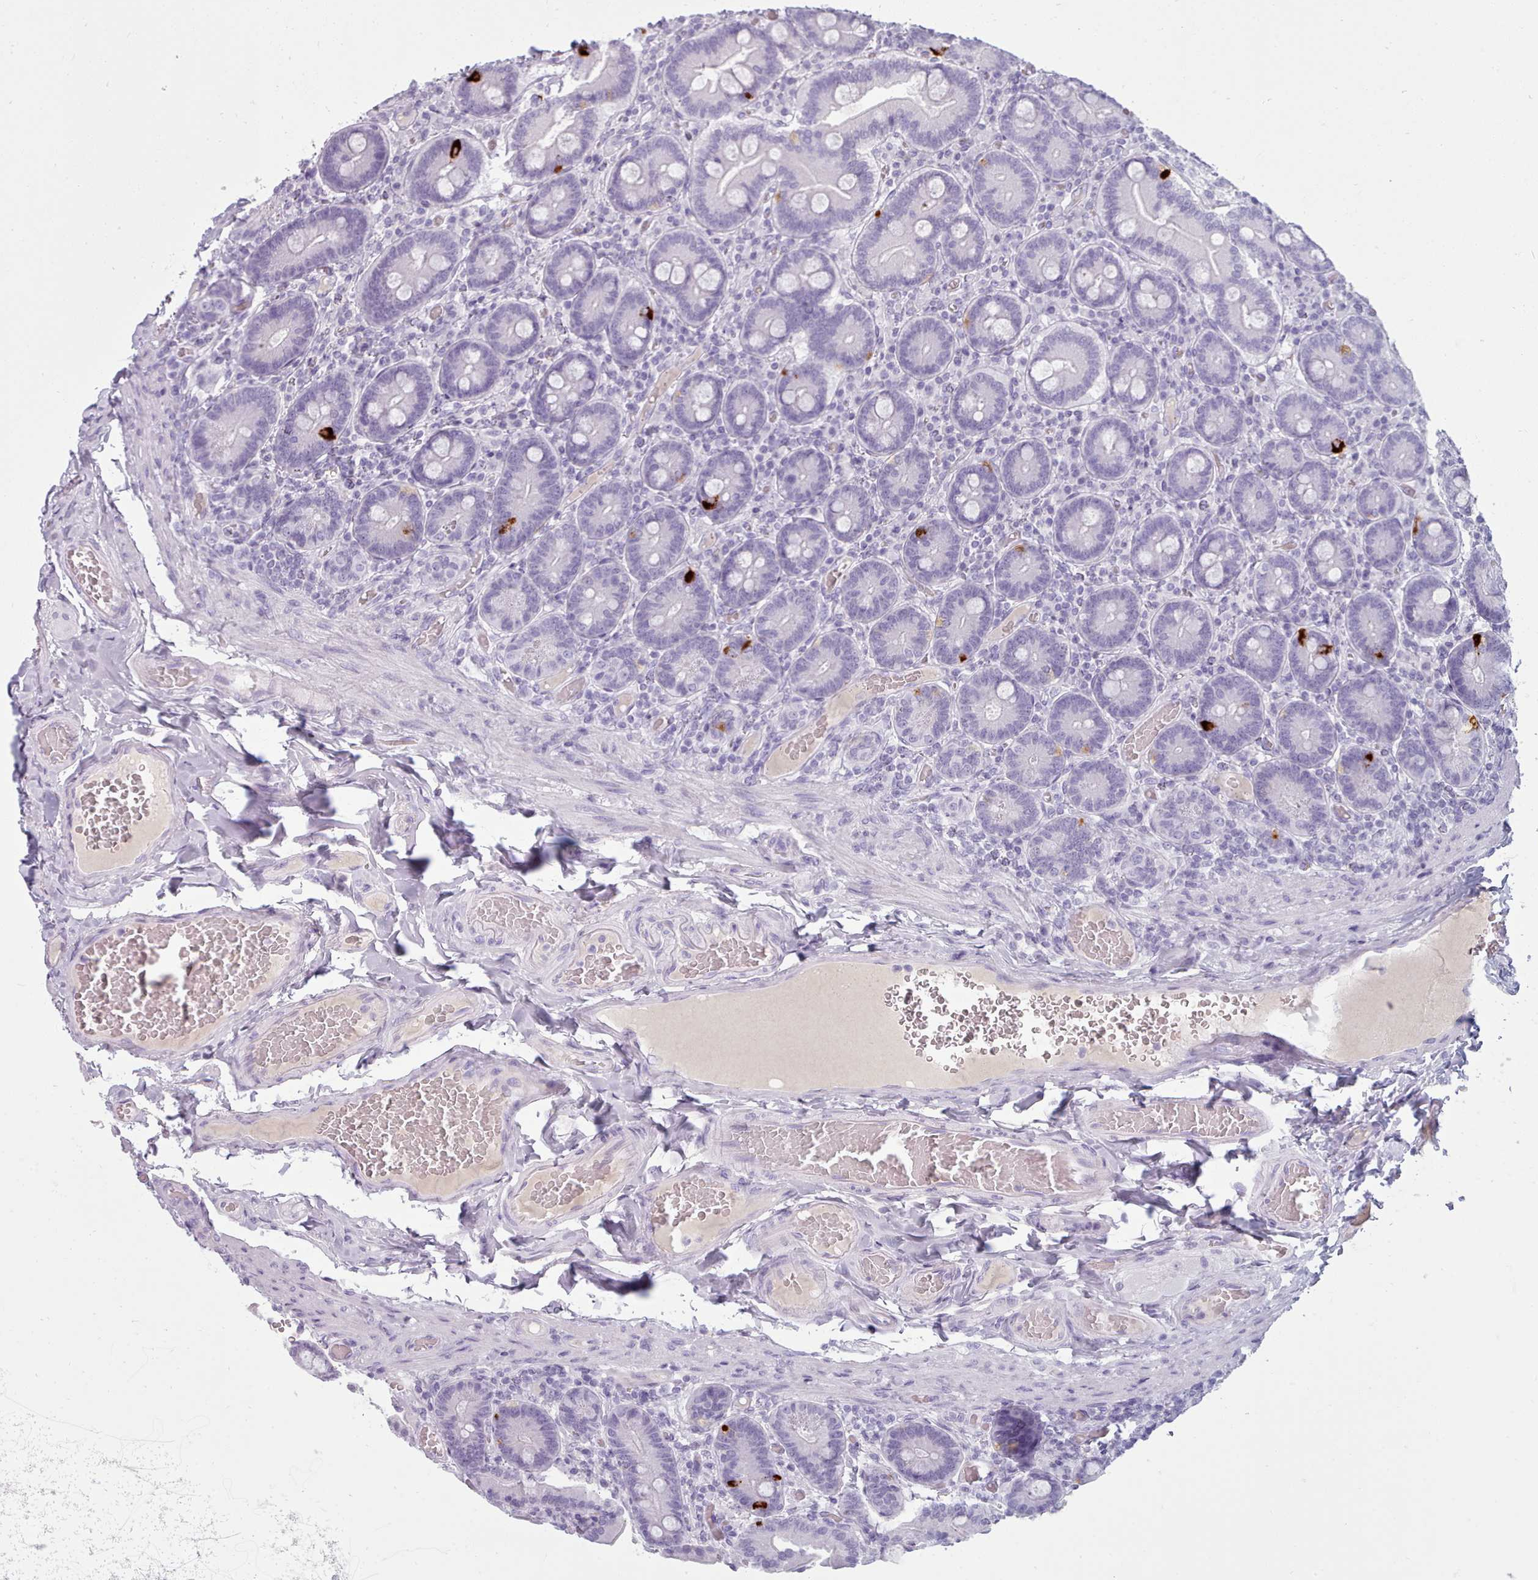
{"staining": {"intensity": "strong", "quantity": "<25%", "location": "cytoplasmic/membranous"}, "tissue": "duodenum", "cell_type": "Glandular cells", "image_type": "normal", "snomed": [{"axis": "morphology", "description": "Normal tissue, NOS"}, {"axis": "topography", "description": "Duodenum"}], "caption": "IHC of unremarkable human duodenum demonstrates medium levels of strong cytoplasmic/membranous staining in approximately <25% of glandular cells.", "gene": "ZNF43", "patient": {"sex": "female", "age": 62}}